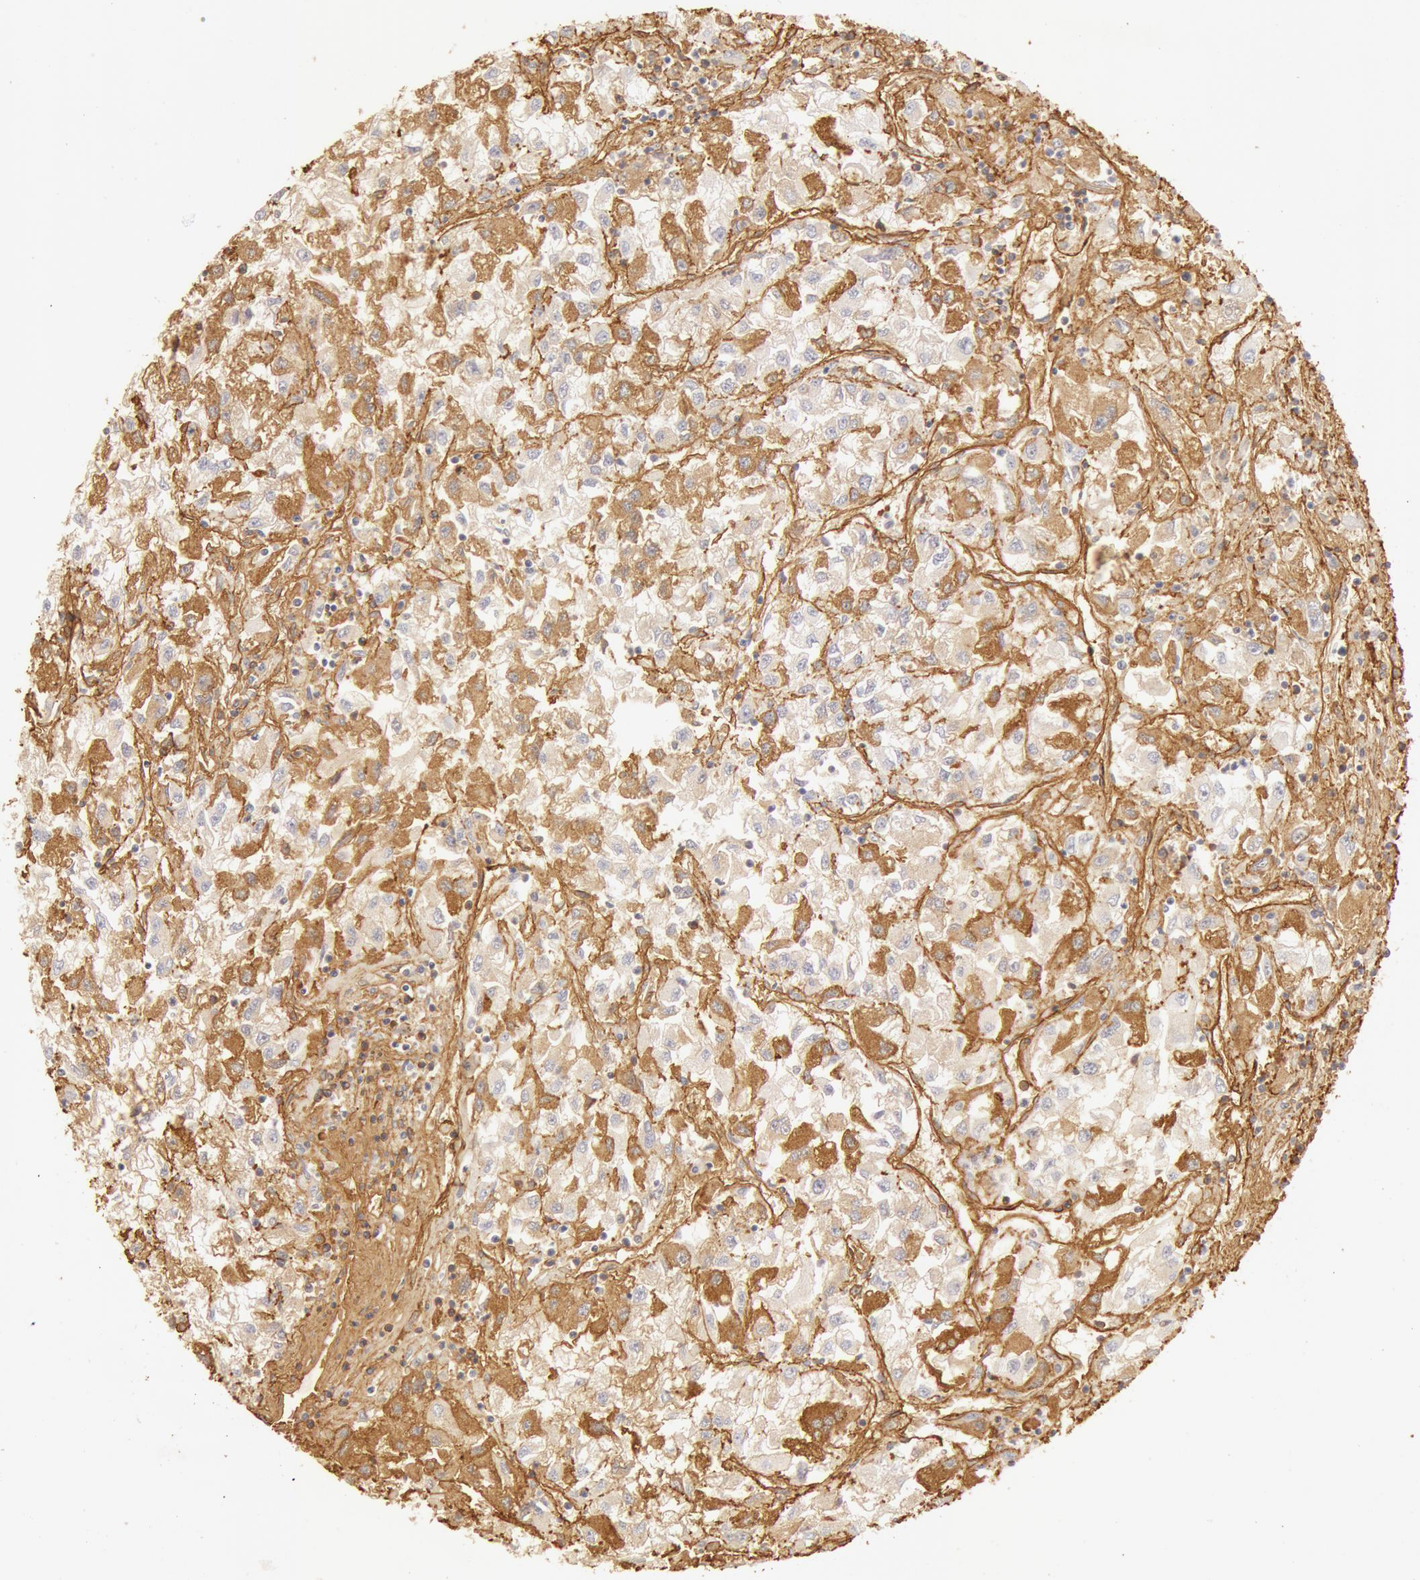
{"staining": {"intensity": "moderate", "quantity": "25%-75%", "location": "cytoplasmic/membranous"}, "tissue": "renal cancer", "cell_type": "Tumor cells", "image_type": "cancer", "snomed": [{"axis": "morphology", "description": "Adenocarcinoma, NOS"}, {"axis": "topography", "description": "Kidney"}], "caption": "A high-resolution photomicrograph shows IHC staining of renal cancer, which exhibits moderate cytoplasmic/membranous staining in about 25%-75% of tumor cells.", "gene": "COL4A1", "patient": {"sex": "male", "age": 59}}